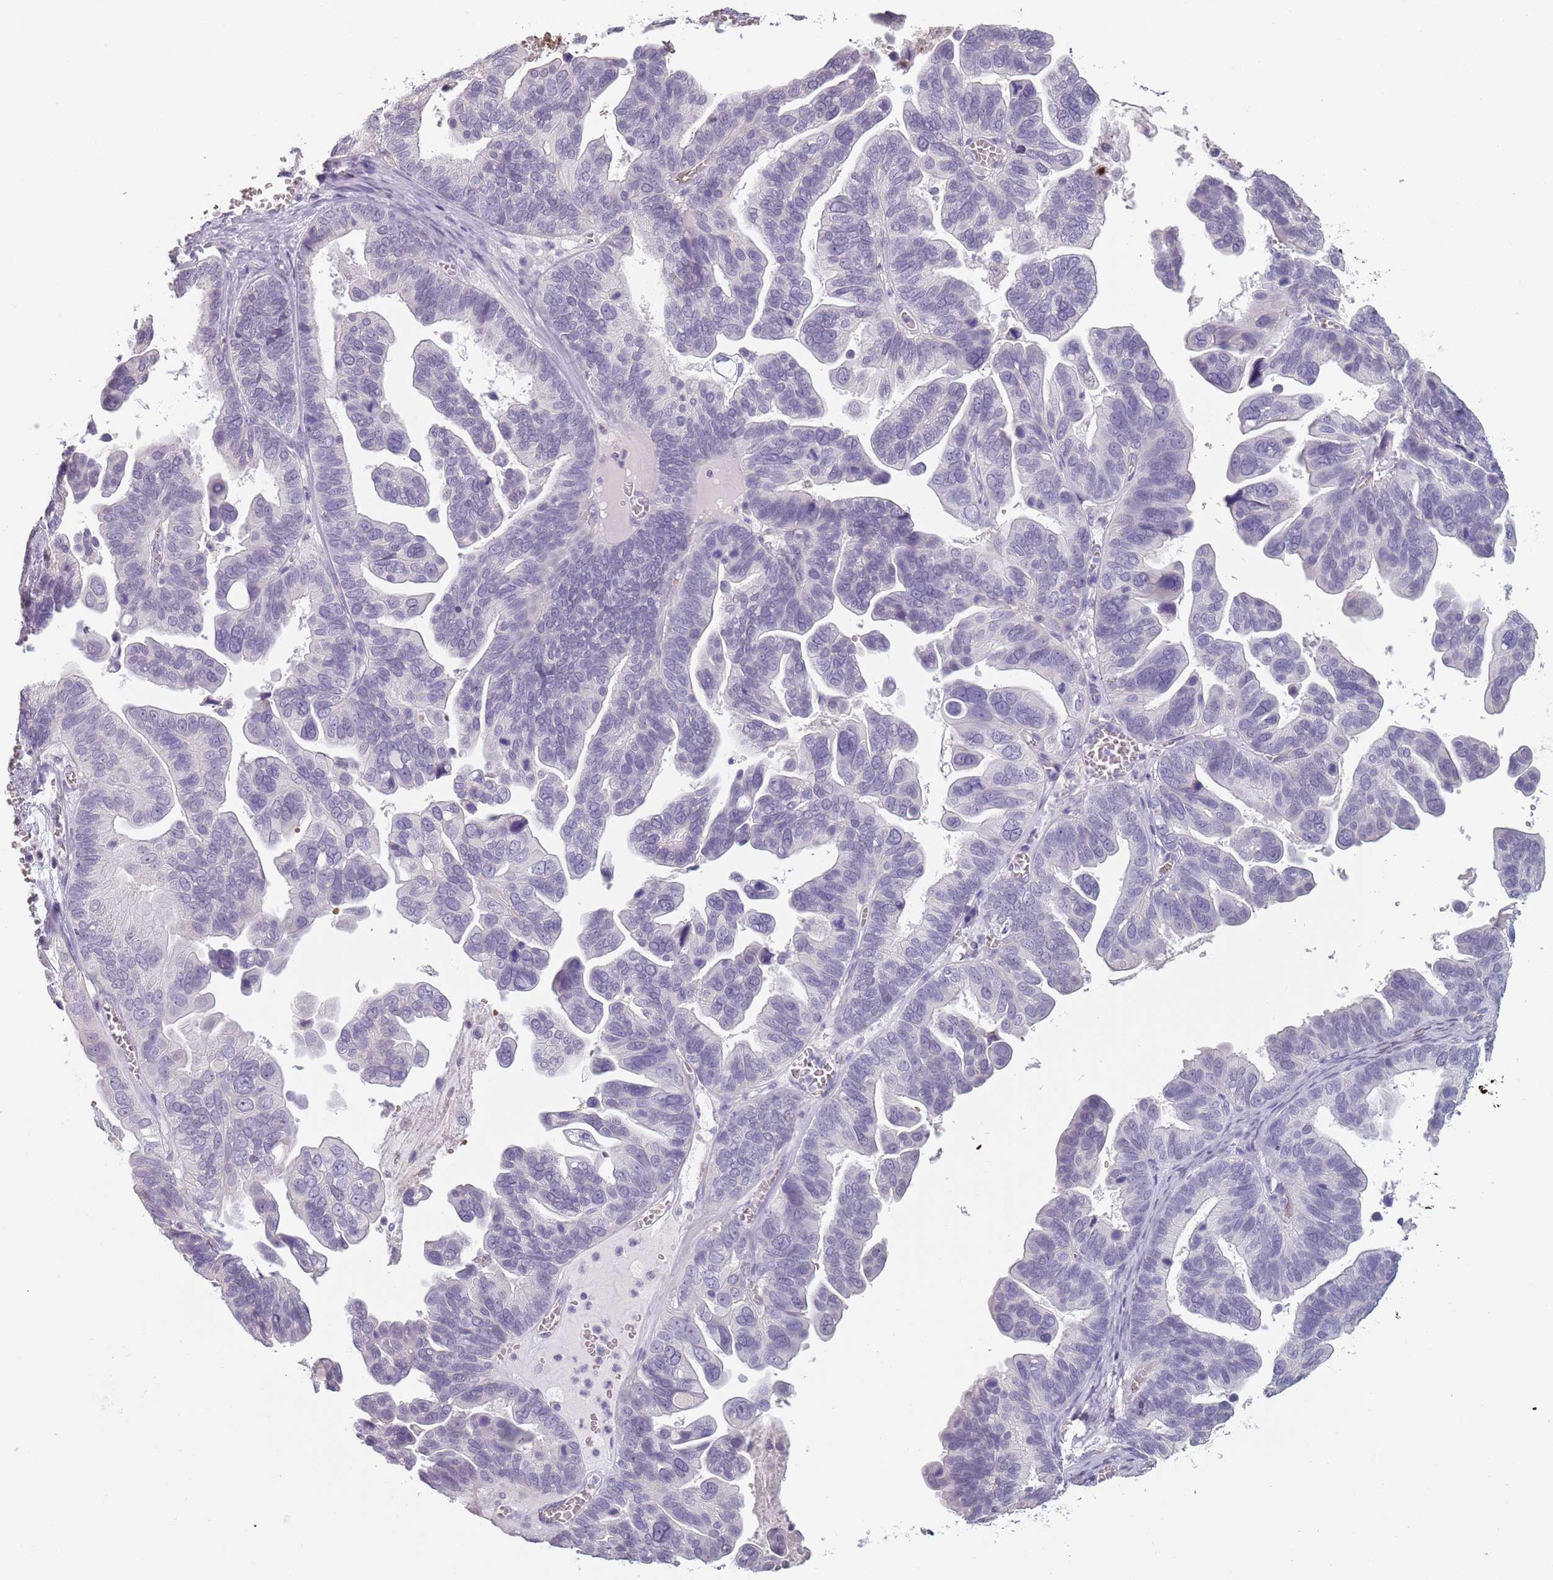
{"staining": {"intensity": "negative", "quantity": "none", "location": "none"}, "tissue": "ovarian cancer", "cell_type": "Tumor cells", "image_type": "cancer", "snomed": [{"axis": "morphology", "description": "Cystadenocarcinoma, serous, NOS"}, {"axis": "topography", "description": "Ovary"}], "caption": "Immunohistochemical staining of human ovarian serous cystadenocarcinoma exhibits no significant staining in tumor cells. Nuclei are stained in blue.", "gene": "PIEZO1", "patient": {"sex": "female", "age": 56}}